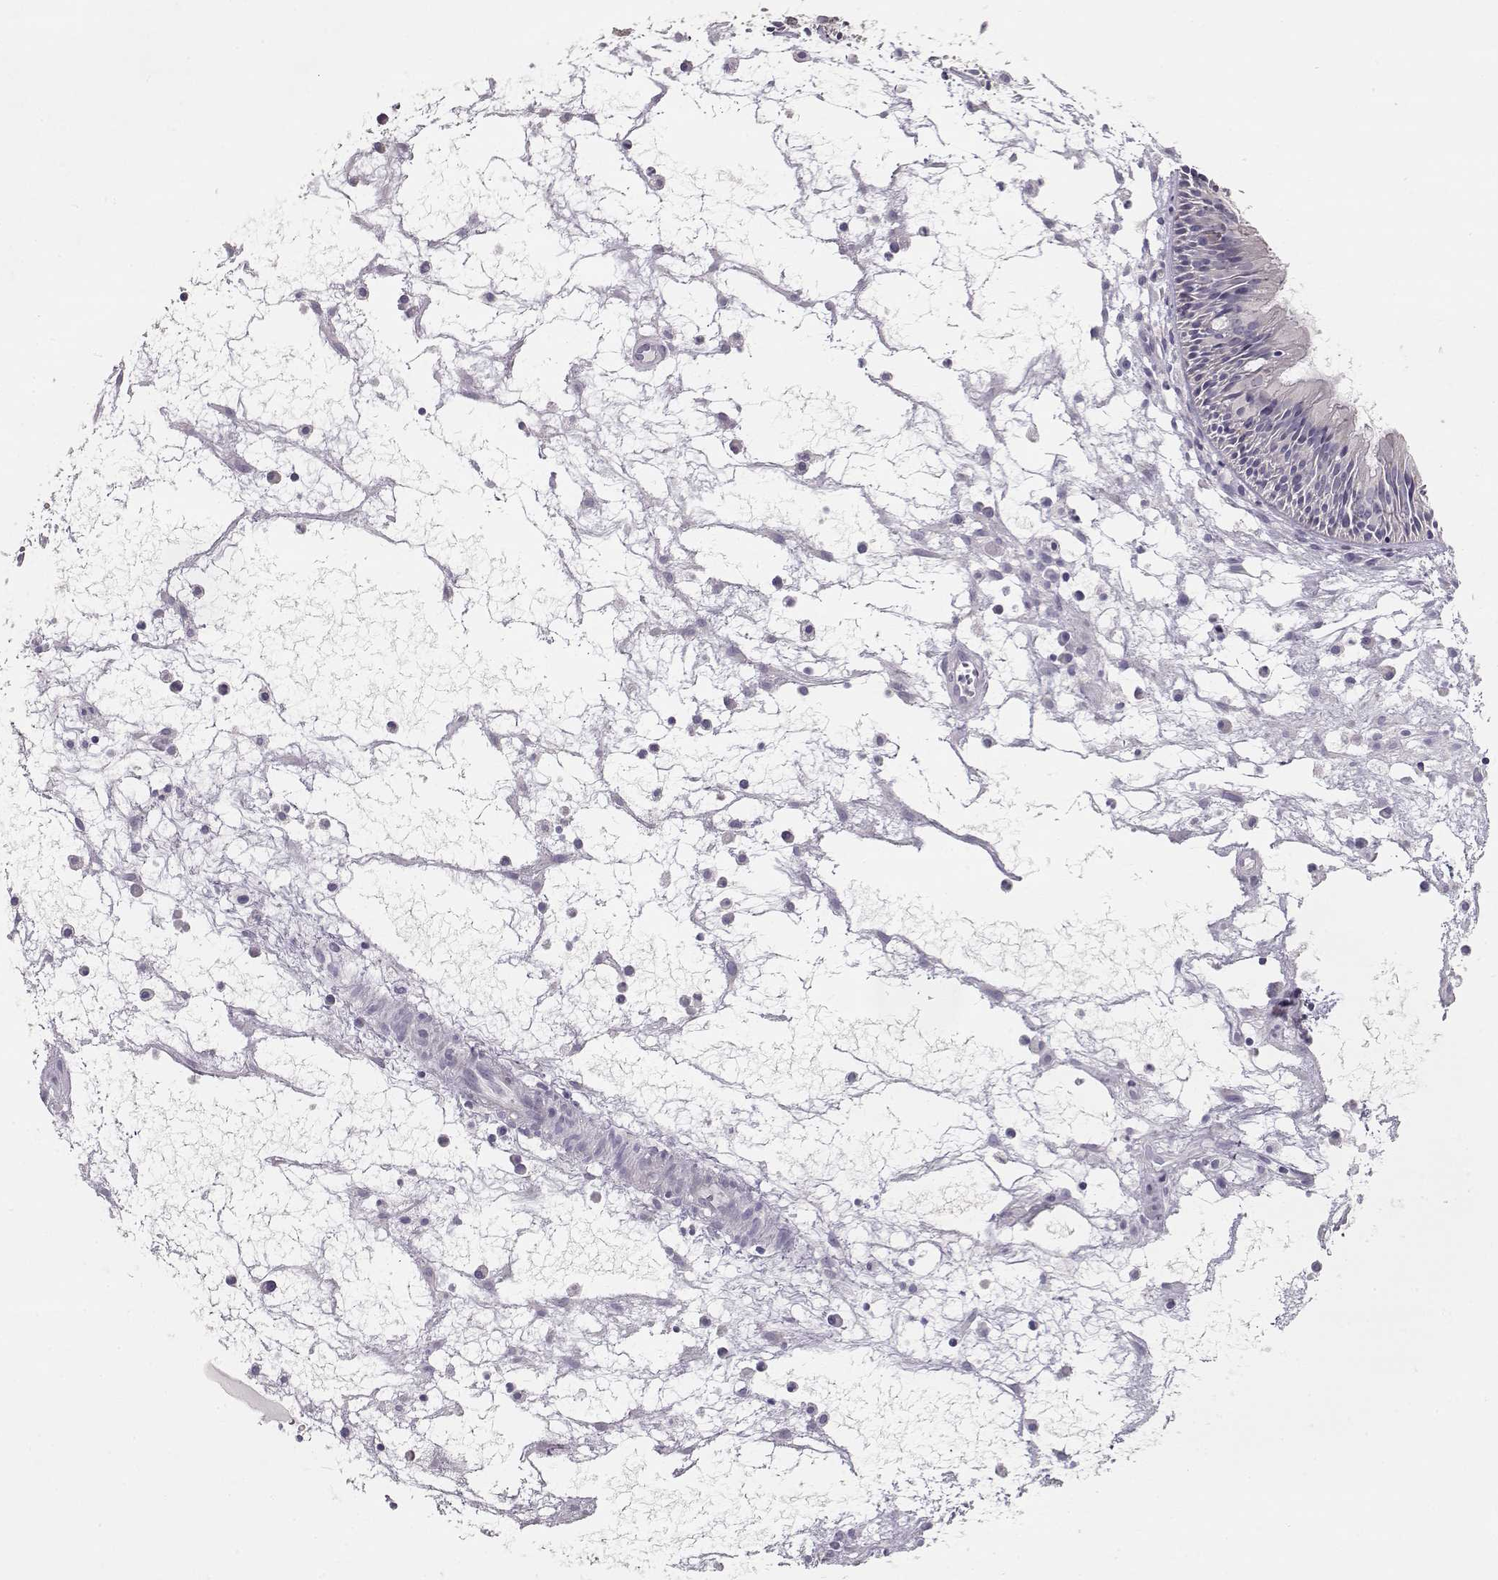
{"staining": {"intensity": "negative", "quantity": "none", "location": "none"}, "tissue": "nasopharynx", "cell_type": "Respiratory epithelial cells", "image_type": "normal", "snomed": [{"axis": "morphology", "description": "Normal tissue, NOS"}, {"axis": "topography", "description": "Nasopharynx"}], "caption": "Immunohistochemistry (IHC) photomicrograph of benign human nasopharynx stained for a protein (brown), which reveals no positivity in respiratory epithelial cells.", "gene": "GLIPR1L2", "patient": {"sex": "male", "age": 31}}